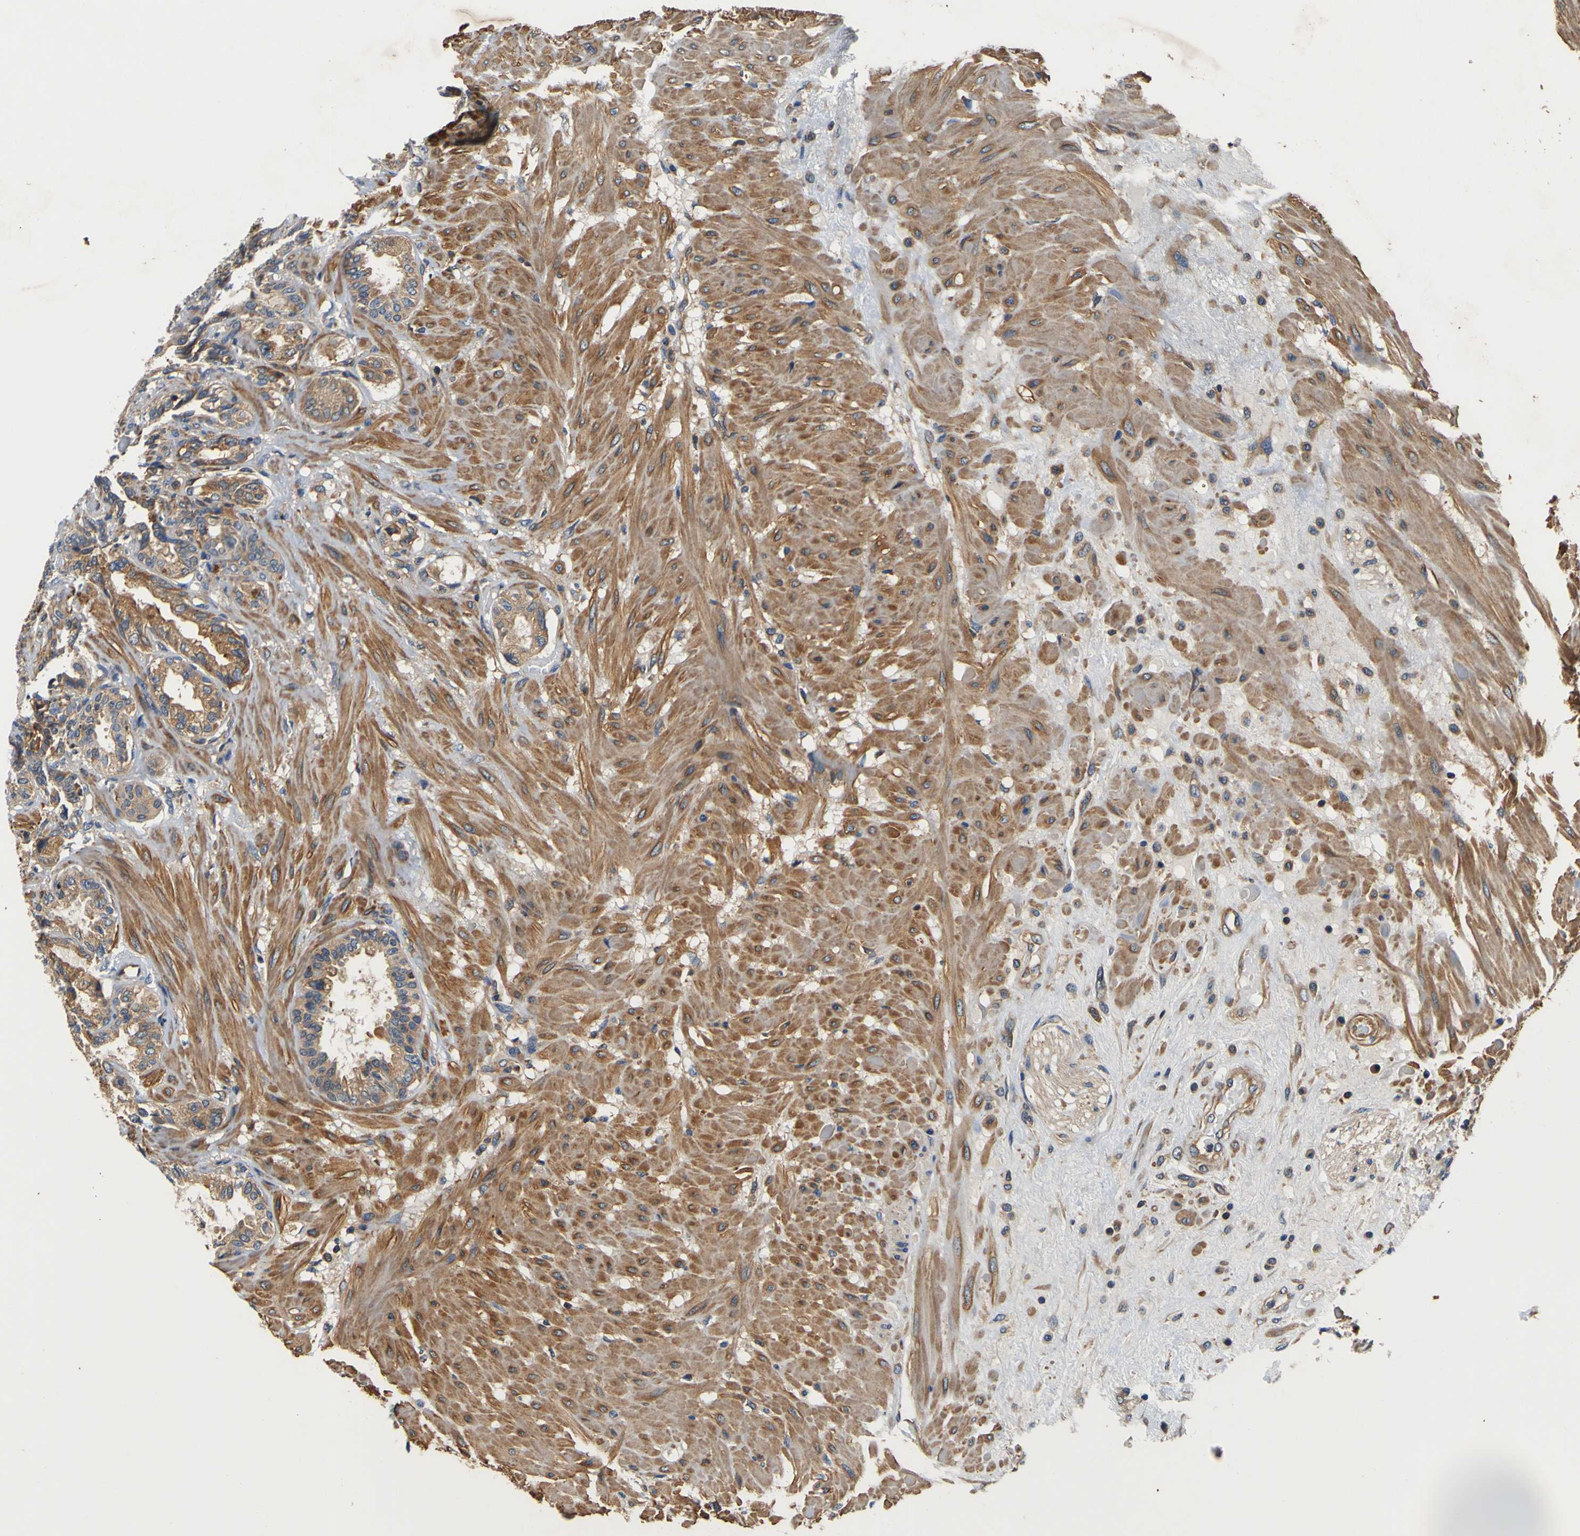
{"staining": {"intensity": "moderate", "quantity": ">75%", "location": "cytoplasmic/membranous"}, "tissue": "seminal vesicle", "cell_type": "Glandular cells", "image_type": "normal", "snomed": [{"axis": "morphology", "description": "Normal tissue, NOS"}, {"axis": "topography", "description": "Seminal veicle"}], "caption": "There is medium levels of moderate cytoplasmic/membranous positivity in glandular cells of unremarkable seminal vesicle, as demonstrated by immunohistochemical staining (brown color).", "gene": "CNR2", "patient": {"sex": "male", "age": 61}}